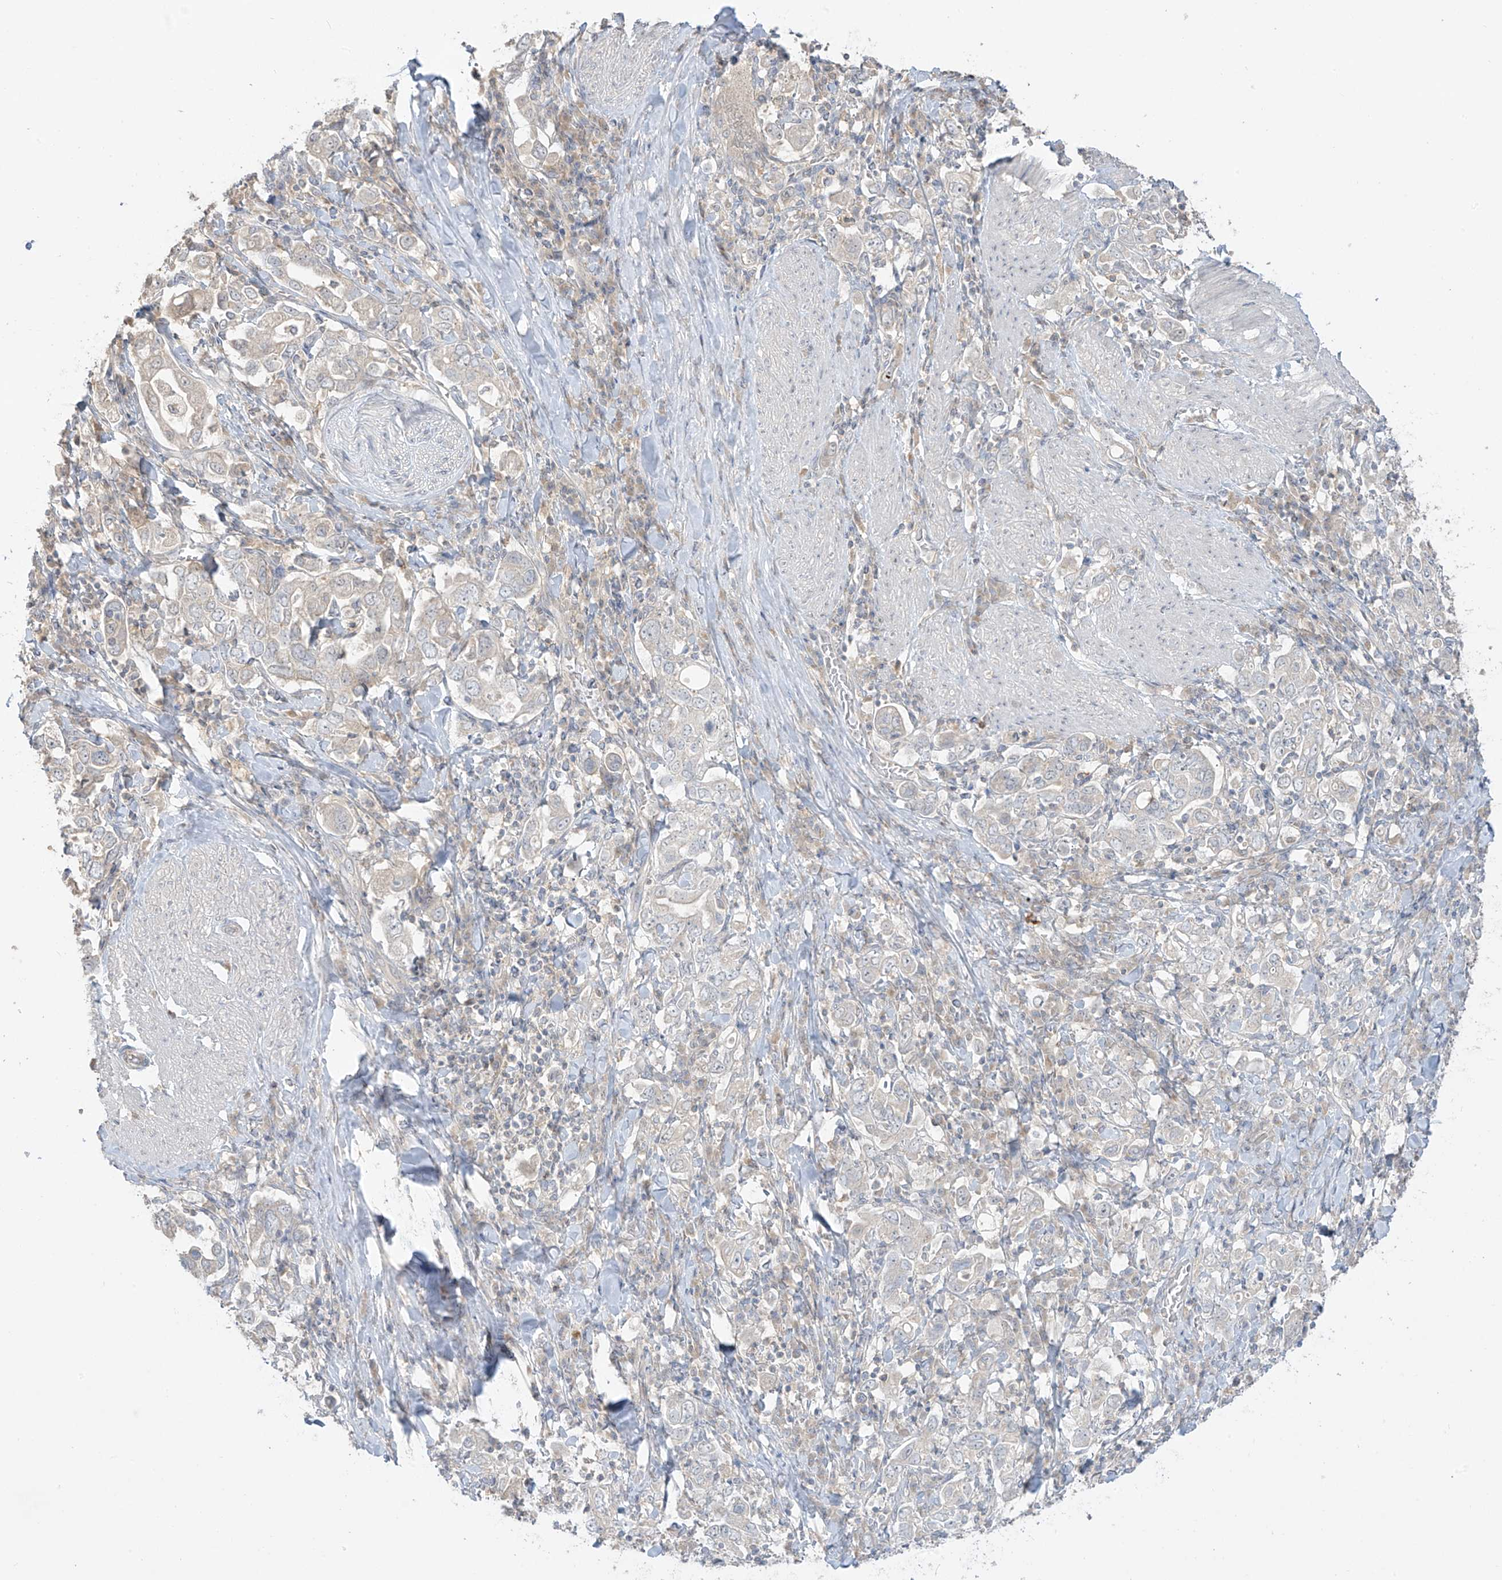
{"staining": {"intensity": "negative", "quantity": "none", "location": "none"}, "tissue": "stomach cancer", "cell_type": "Tumor cells", "image_type": "cancer", "snomed": [{"axis": "morphology", "description": "Adenocarcinoma, NOS"}, {"axis": "topography", "description": "Stomach, upper"}], "caption": "This is an IHC micrograph of stomach adenocarcinoma. There is no staining in tumor cells.", "gene": "ANGEL2", "patient": {"sex": "male", "age": 62}}